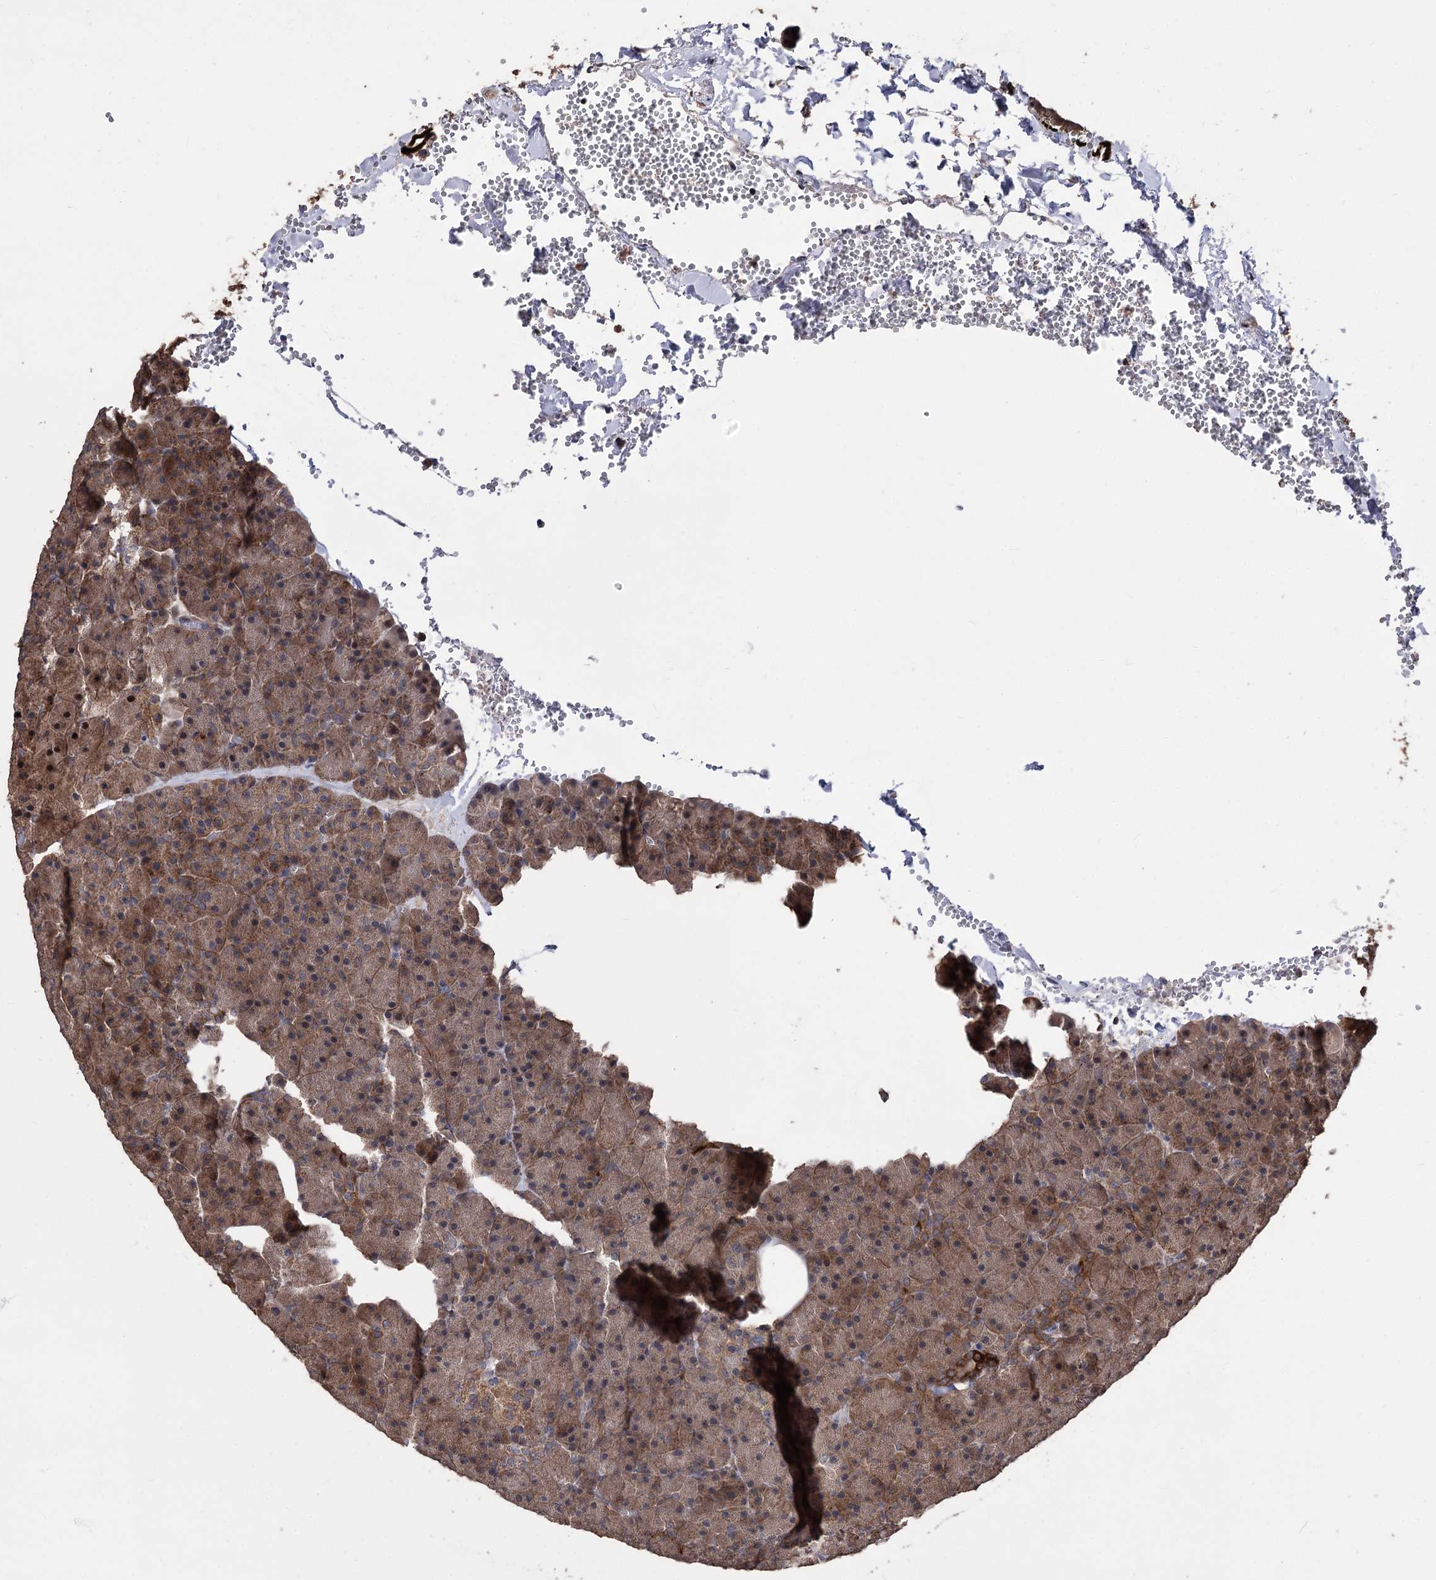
{"staining": {"intensity": "moderate", "quantity": ">75%", "location": "cytoplasmic/membranous"}, "tissue": "pancreas", "cell_type": "Exocrine glandular cells", "image_type": "normal", "snomed": [{"axis": "morphology", "description": "Normal tissue, NOS"}, {"axis": "morphology", "description": "Carcinoid, malignant, NOS"}, {"axis": "topography", "description": "Pancreas"}], "caption": "Immunohistochemistry (IHC) (DAB) staining of unremarkable human pancreas exhibits moderate cytoplasmic/membranous protein staining in about >75% of exocrine glandular cells.", "gene": "RASSF3", "patient": {"sex": "female", "age": 35}}